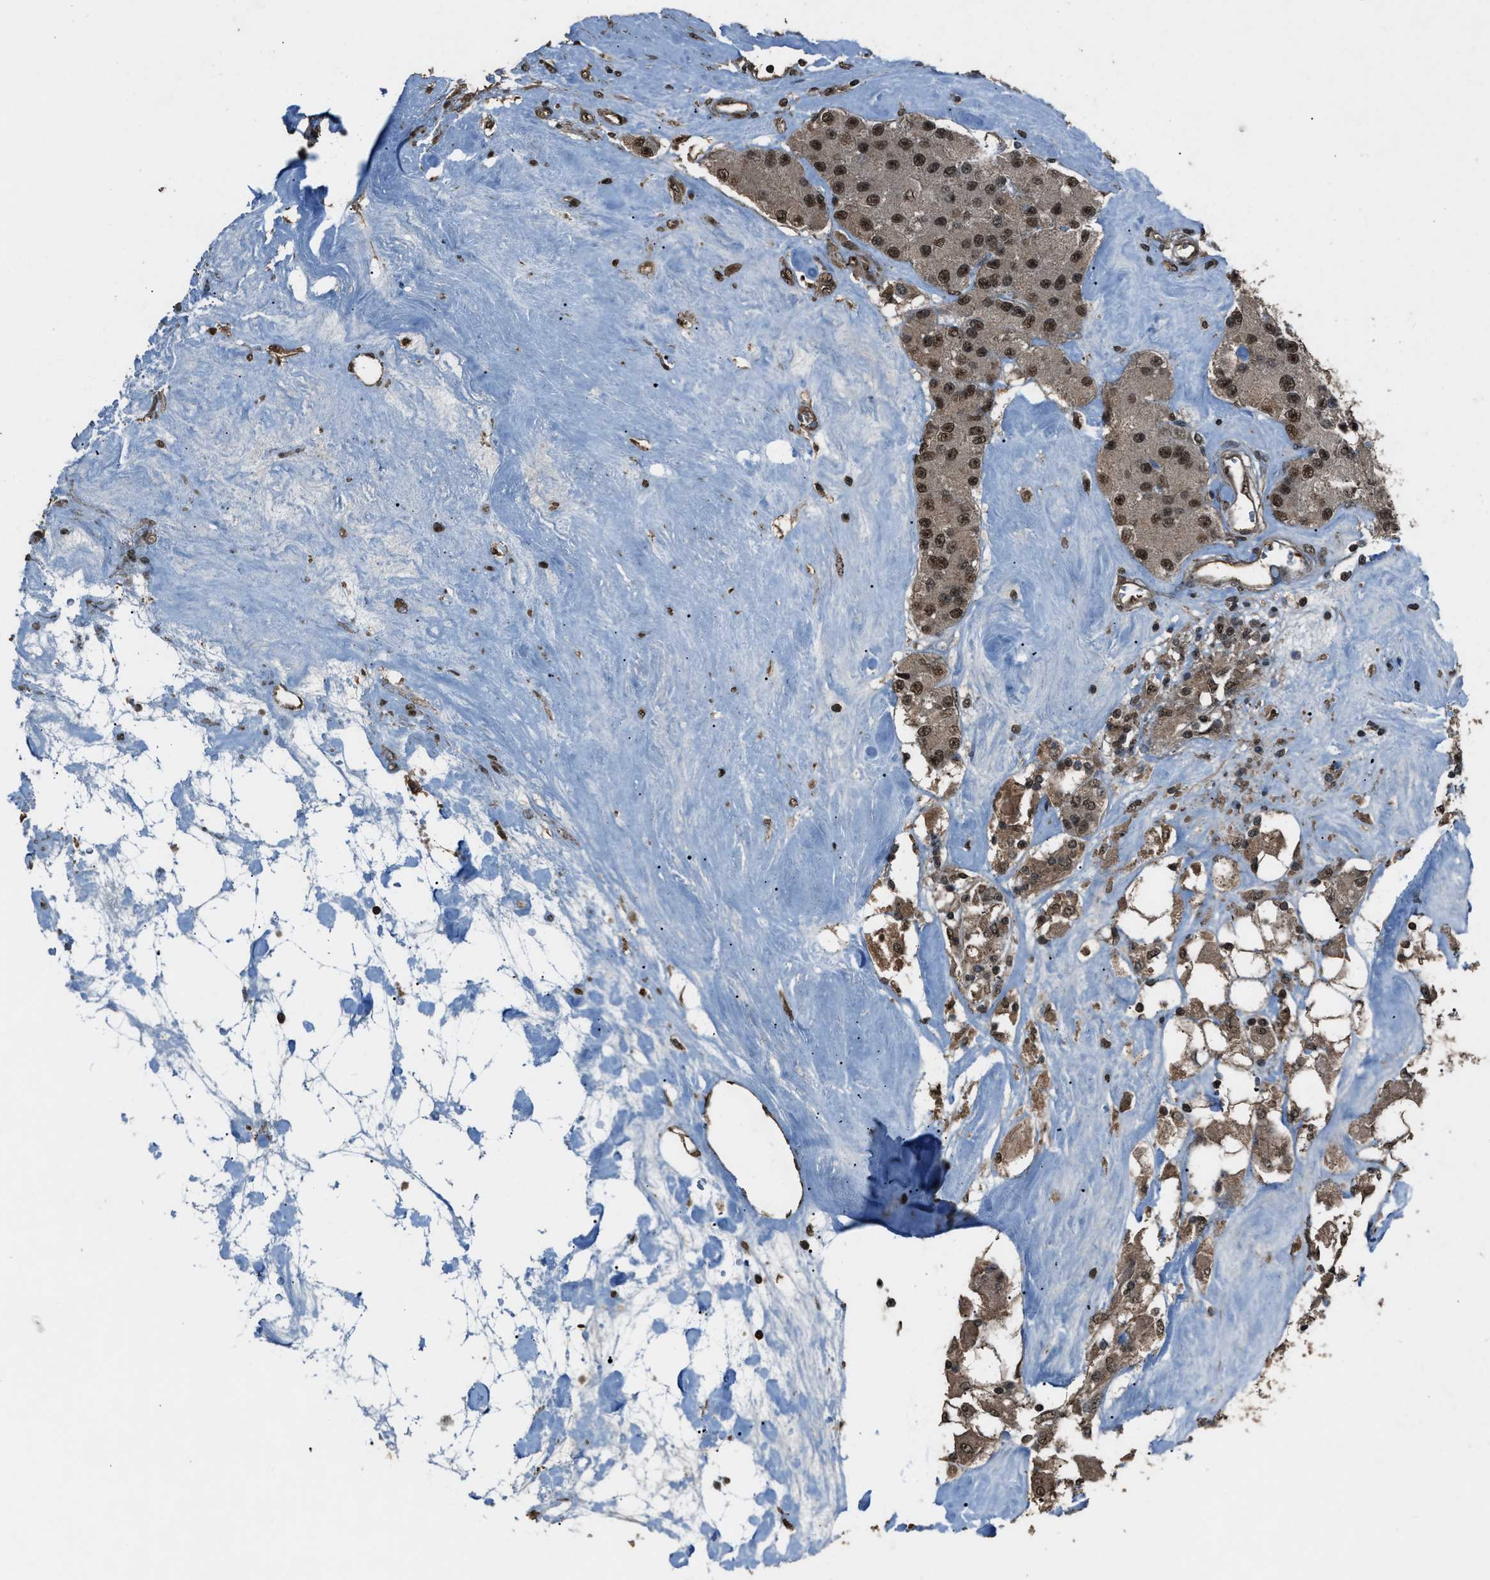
{"staining": {"intensity": "strong", "quantity": ">75%", "location": "cytoplasmic/membranous,nuclear"}, "tissue": "carcinoid", "cell_type": "Tumor cells", "image_type": "cancer", "snomed": [{"axis": "morphology", "description": "Carcinoid, malignant, NOS"}, {"axis": "topography", "description": "Pancreas"}], "caption": "A brown stain highlights strong cytoplasmic/membranous and nuclear positivity of a protein in carcinoid (malignant) tumor cells.", "gene": "SERTAD2", "patient": {"sex": "male", "age": 41}}